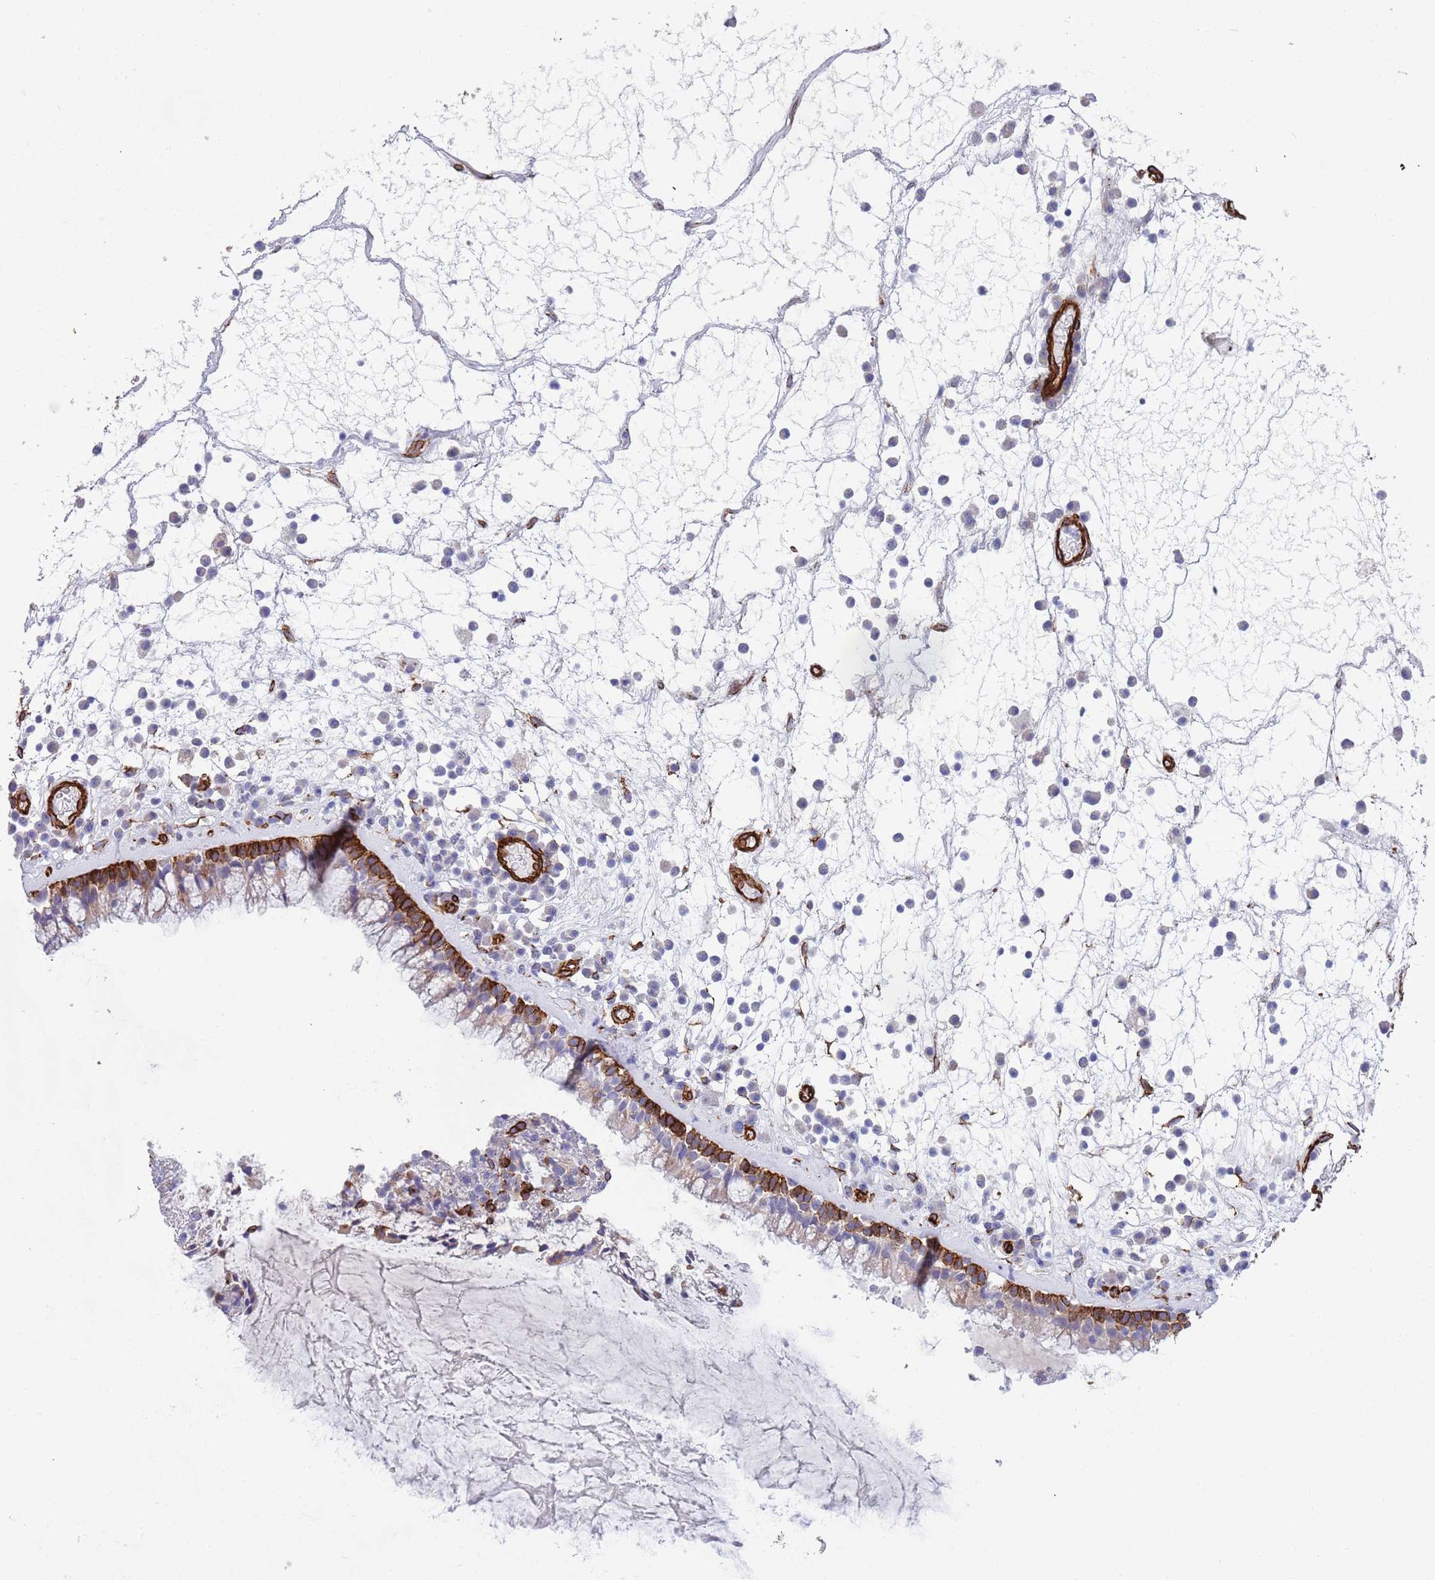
{"staining": {"intensity": "strong", "quantity": "25%-75%", "location": "cytoplasmic/membranous"}, "tissue": "nasopharynx", "cell_type": "Respiratory epithelial cells", "image_type": "normal", "snomed": [{"axis": "morphology", "description": "Normal tissue, NOS"}, {"axis": "morphology", "description": "Inflammation, NOS"}, {"axis": "topography", "description": "Nasopharynx"}], "caption": "Immunohistochemistry micrograph of benign nasopharynx stained for a protein (brown), which demonstrates high levels of strong cytoplasmic/membranous expression in approximately 25%-75% of respiratory epithelial cells.", "gene": "CAV2", "patient": {"sex": "male", "age": 70}}